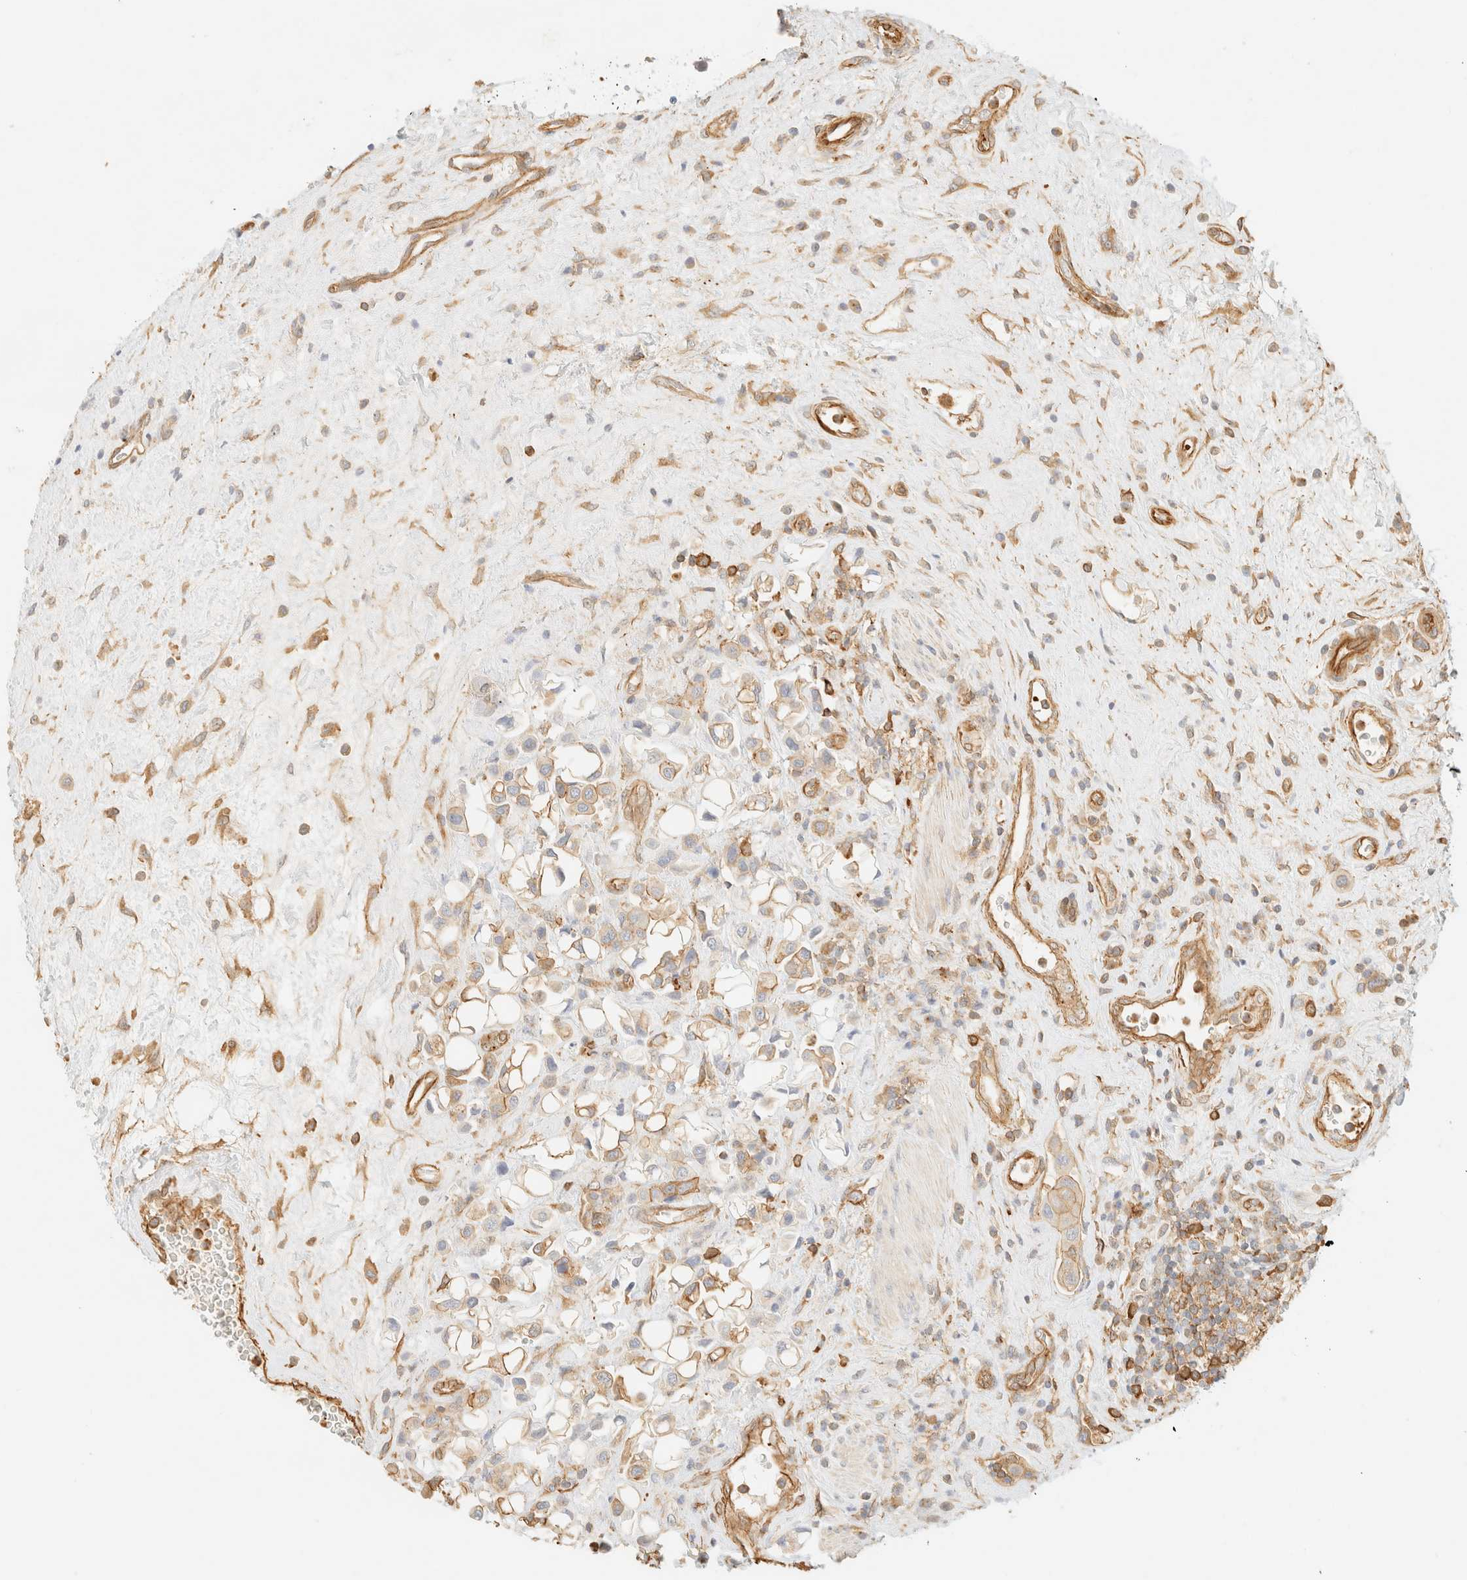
{"staining": {"intensity": "moderate", "quantity": "25%-75%", "location": "cytoplasmic/membranous"}, "tissue": "urothelial cancer", "cell_type": "Tumor cells", "image_type": "cancer", "snomed": [{"axis": "morphology", "description": "Urothelial carcinoma, High grade"}, {"axis": "topography", "description": "Urinary bladder"}], "caption": "High-magnification brightfield microscopy of urothelial cancer stained with DAB (brown) and counterstained with hematoxylin (blue). tumor cells exhibit moderate cytoplasmic/membranous staining is seen in approximately25%-75% of cells.", "gene": "OTOP2", "patient": {"sex": "male", "age": 50}}